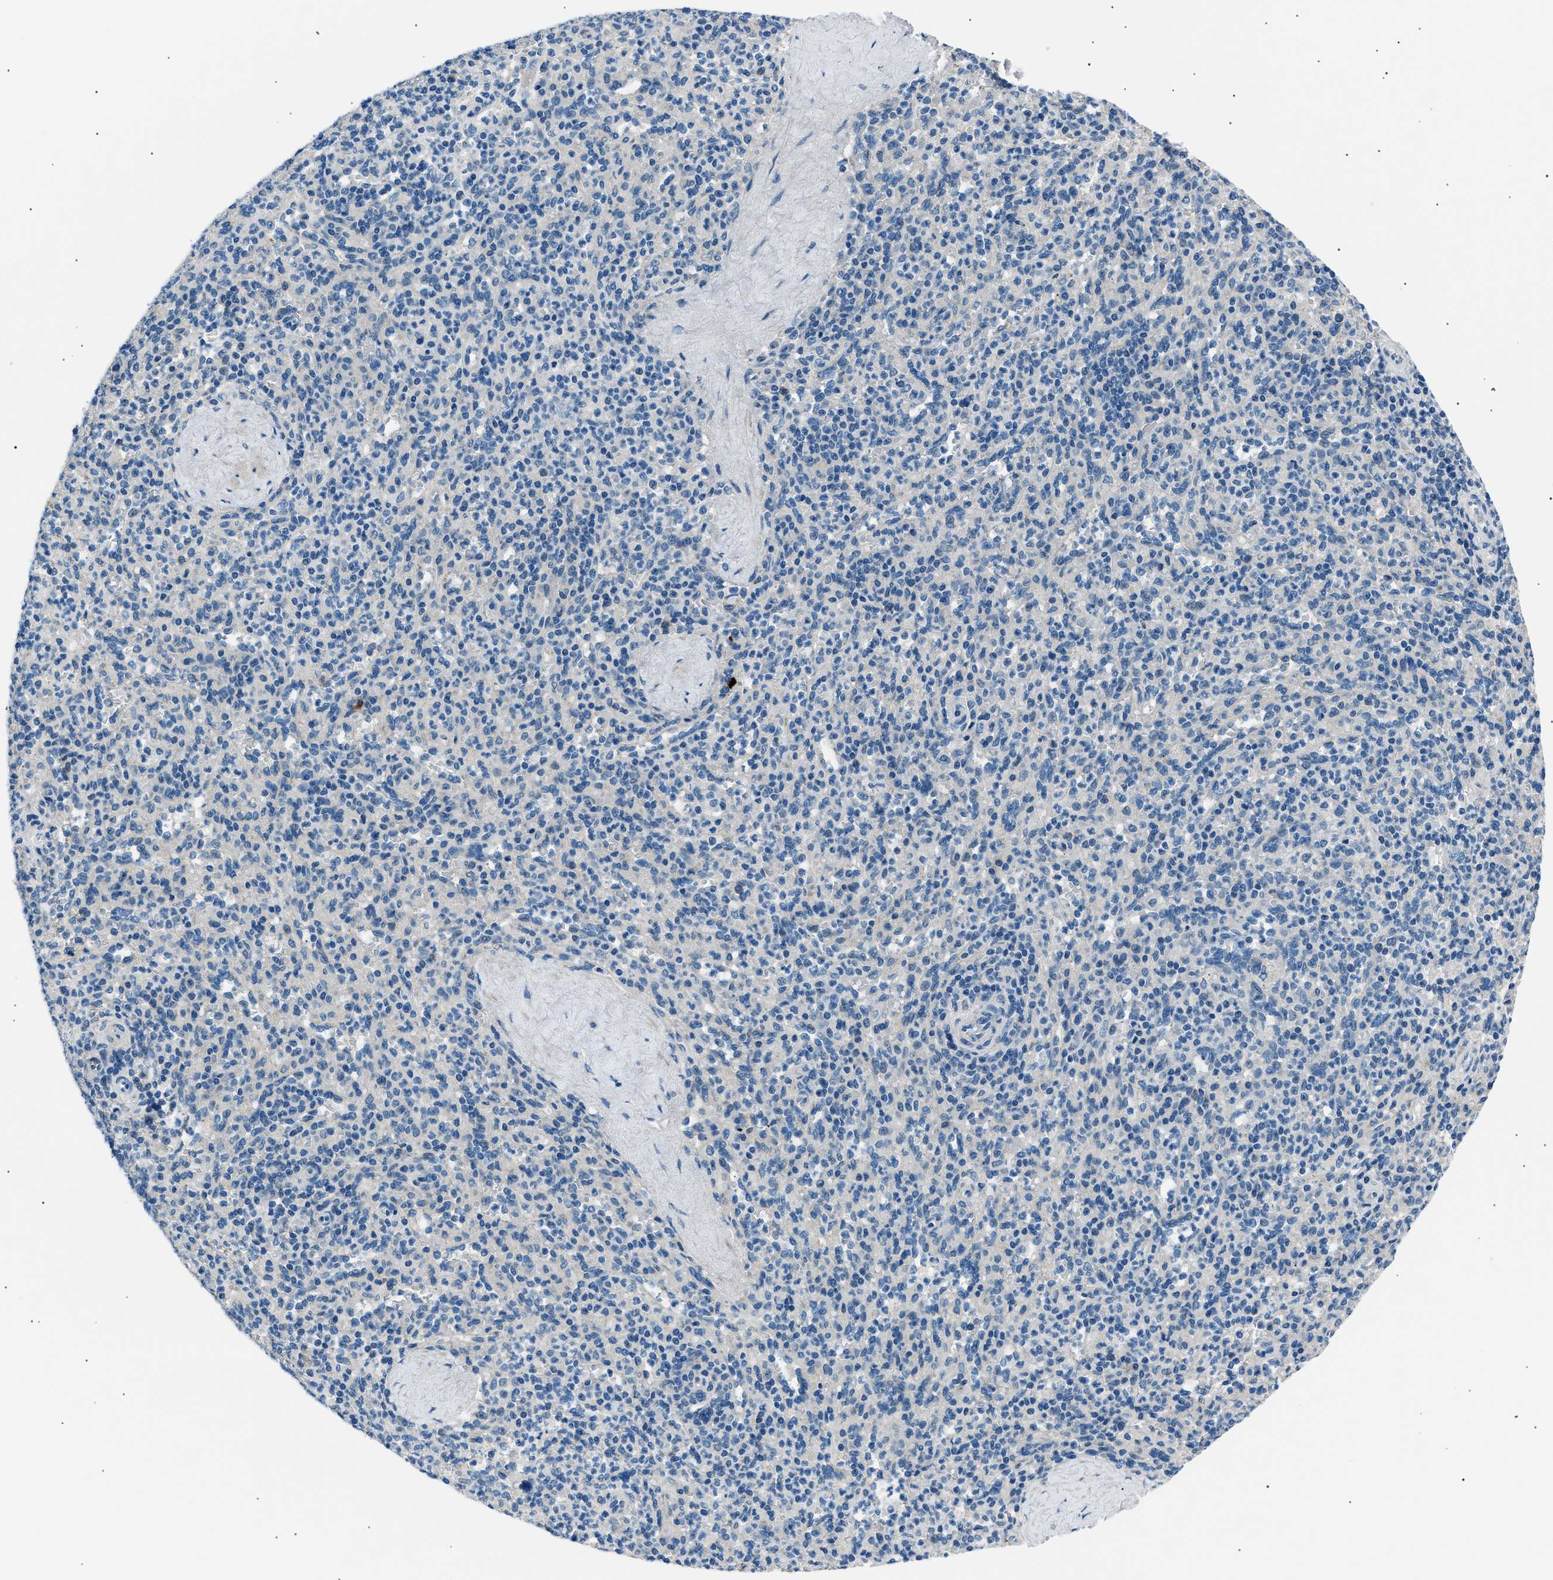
{"staining": {"intensity": "negative", "quantity": "none", "location": "none"}, "tissue": "spleen", "cell_type": "Cells in red pulp", "image_type": "normal", "snomed": [{"axis": "morphology", "description": "Normal tissue, NOS"}, {"axis": "topography", "description": "Spleen"}], "caption": "Immunohistochemistry (IHC) of benign human spleen reveals no positivity in cells in red pulp.", "gene": "LRRC37B", "patient": {"sex": "male", "age": 36}}